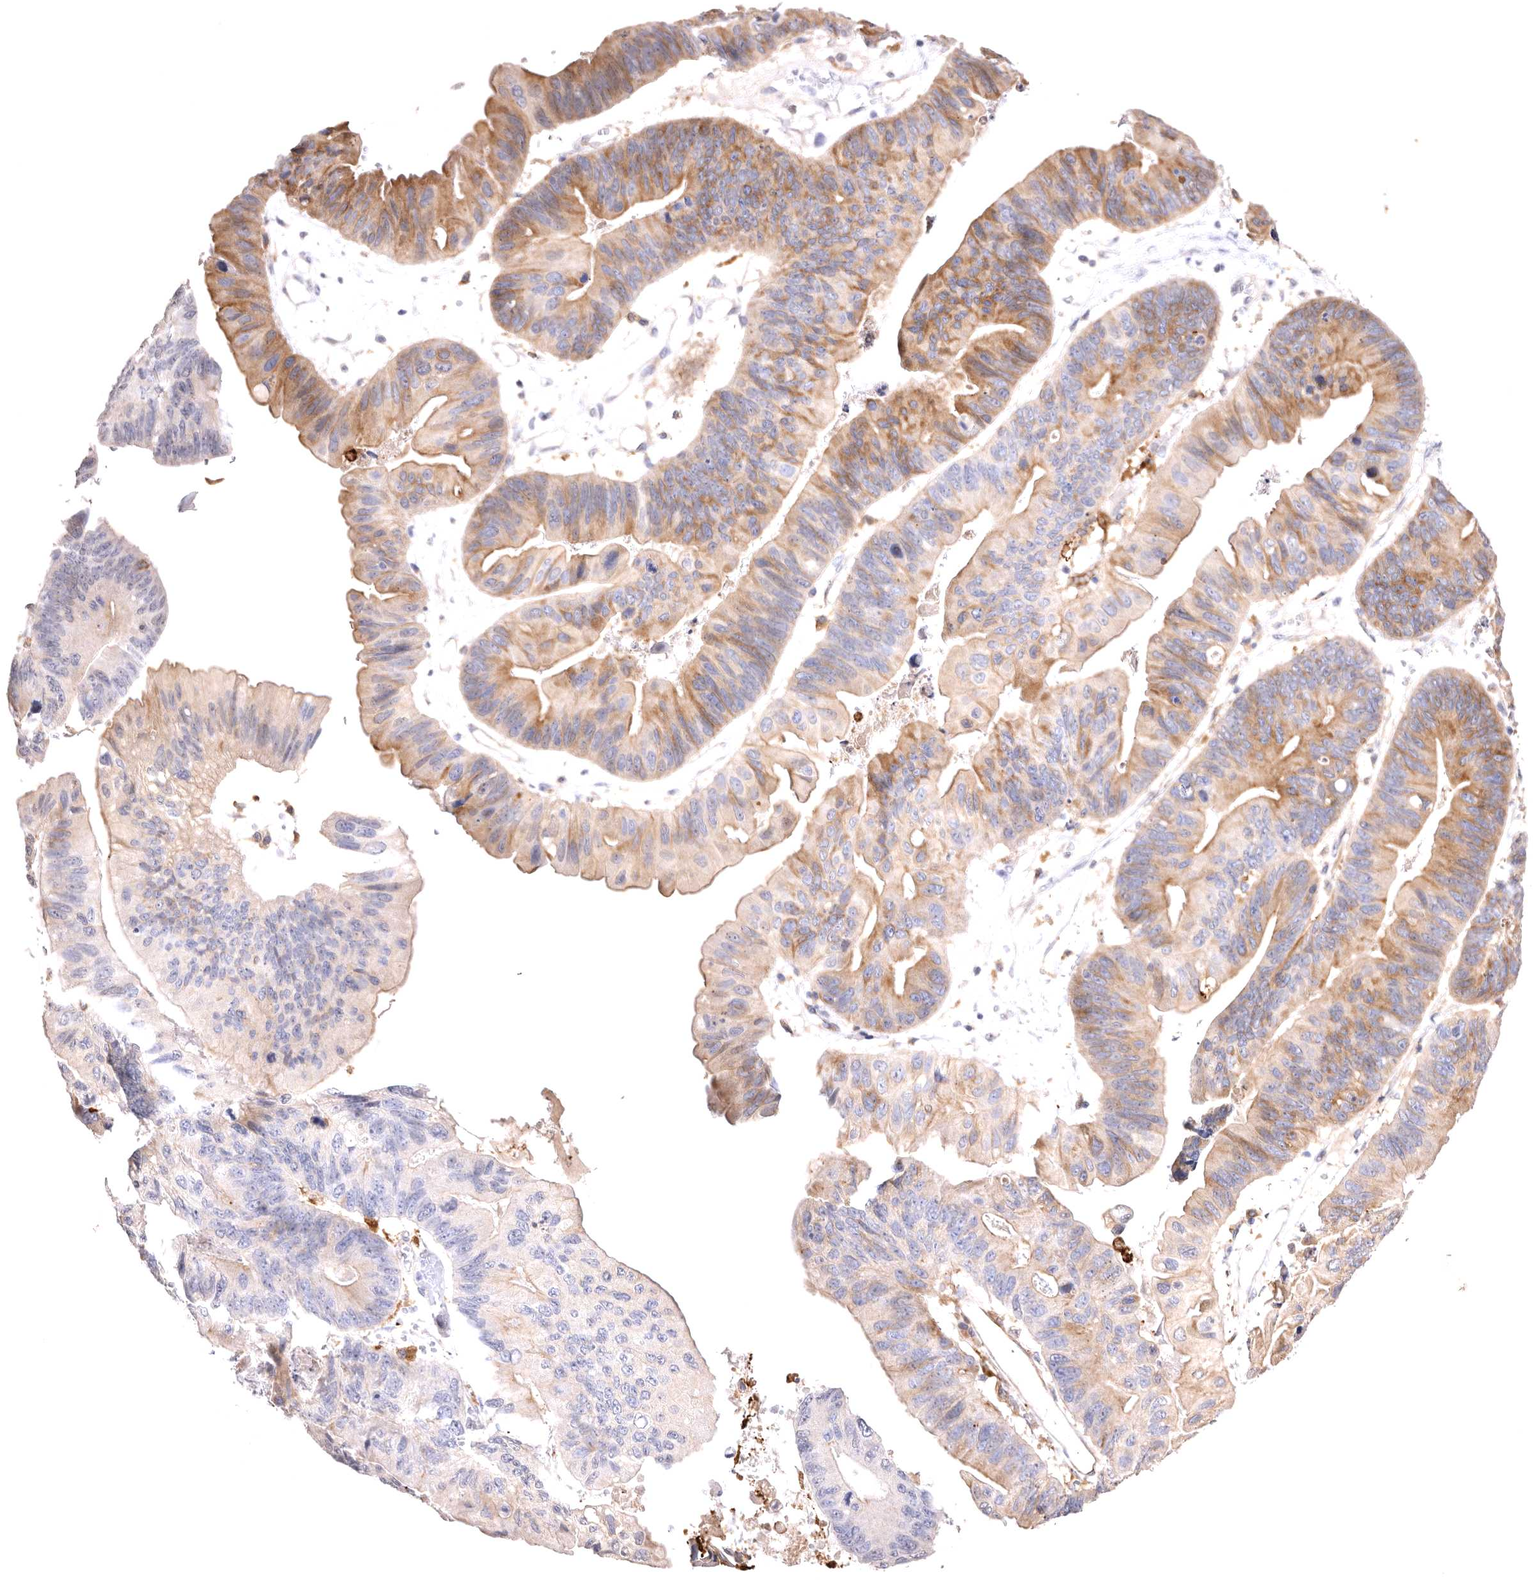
{"staining": {"intensity": "moderate", "quantity": "25%-75%", "location": "cytoplasmic/membranous"}, "tissue": "ovarian cancer", "cell_type": "Tumor cells", "image_type": "cancer", "snomed": [{"axis": "morphology", "description": "Cystadenocarcinoma, mucinous, NOS"}, {"axis": "topography", "description": "Ovary"}], "caption": "Human mucinous cystadenocarcinoma (ovarian) stained with a protein marker displays moderate staining in tumor cells.", "gene": "VPS45", "patient": {"sex": "female", "age": 61}}